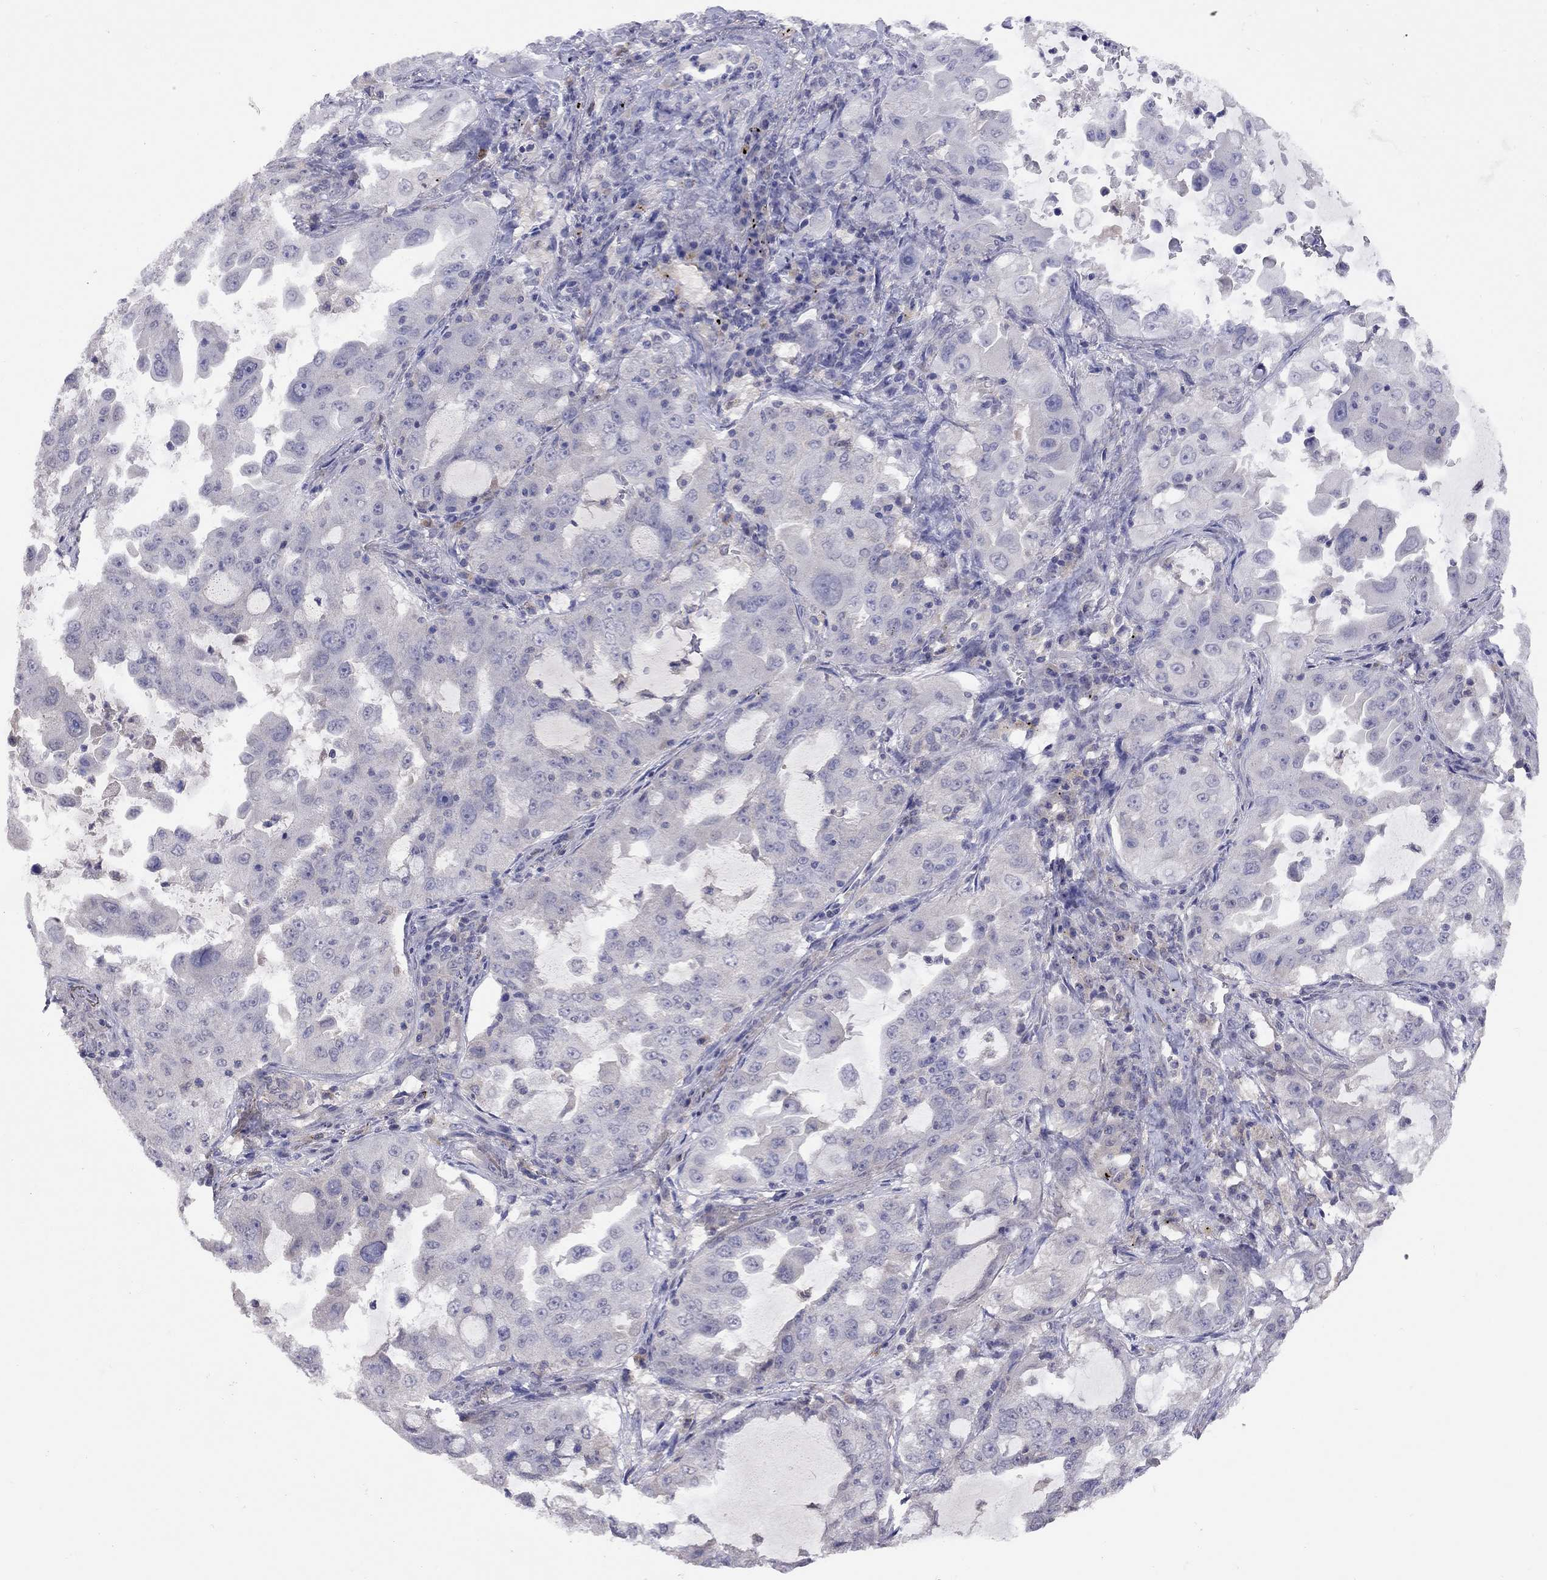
{"staining": {"intensity": "negative", "quantity": "none", "location": "none"}, "tissue": "lung cancer", "cell_type": "Tumor cells", "image_type": "cancer", "snomed": [{"axis": "morphology", "description": "Adenocarcinoma, NOS"}, {"axis": "topography", "description": "Lung"}], "caption": "There is no significant expression in tumor cells of lung adenocarcinoma.", "gene": "RTP5", "patient": {"sex": "female", "age": 61}}